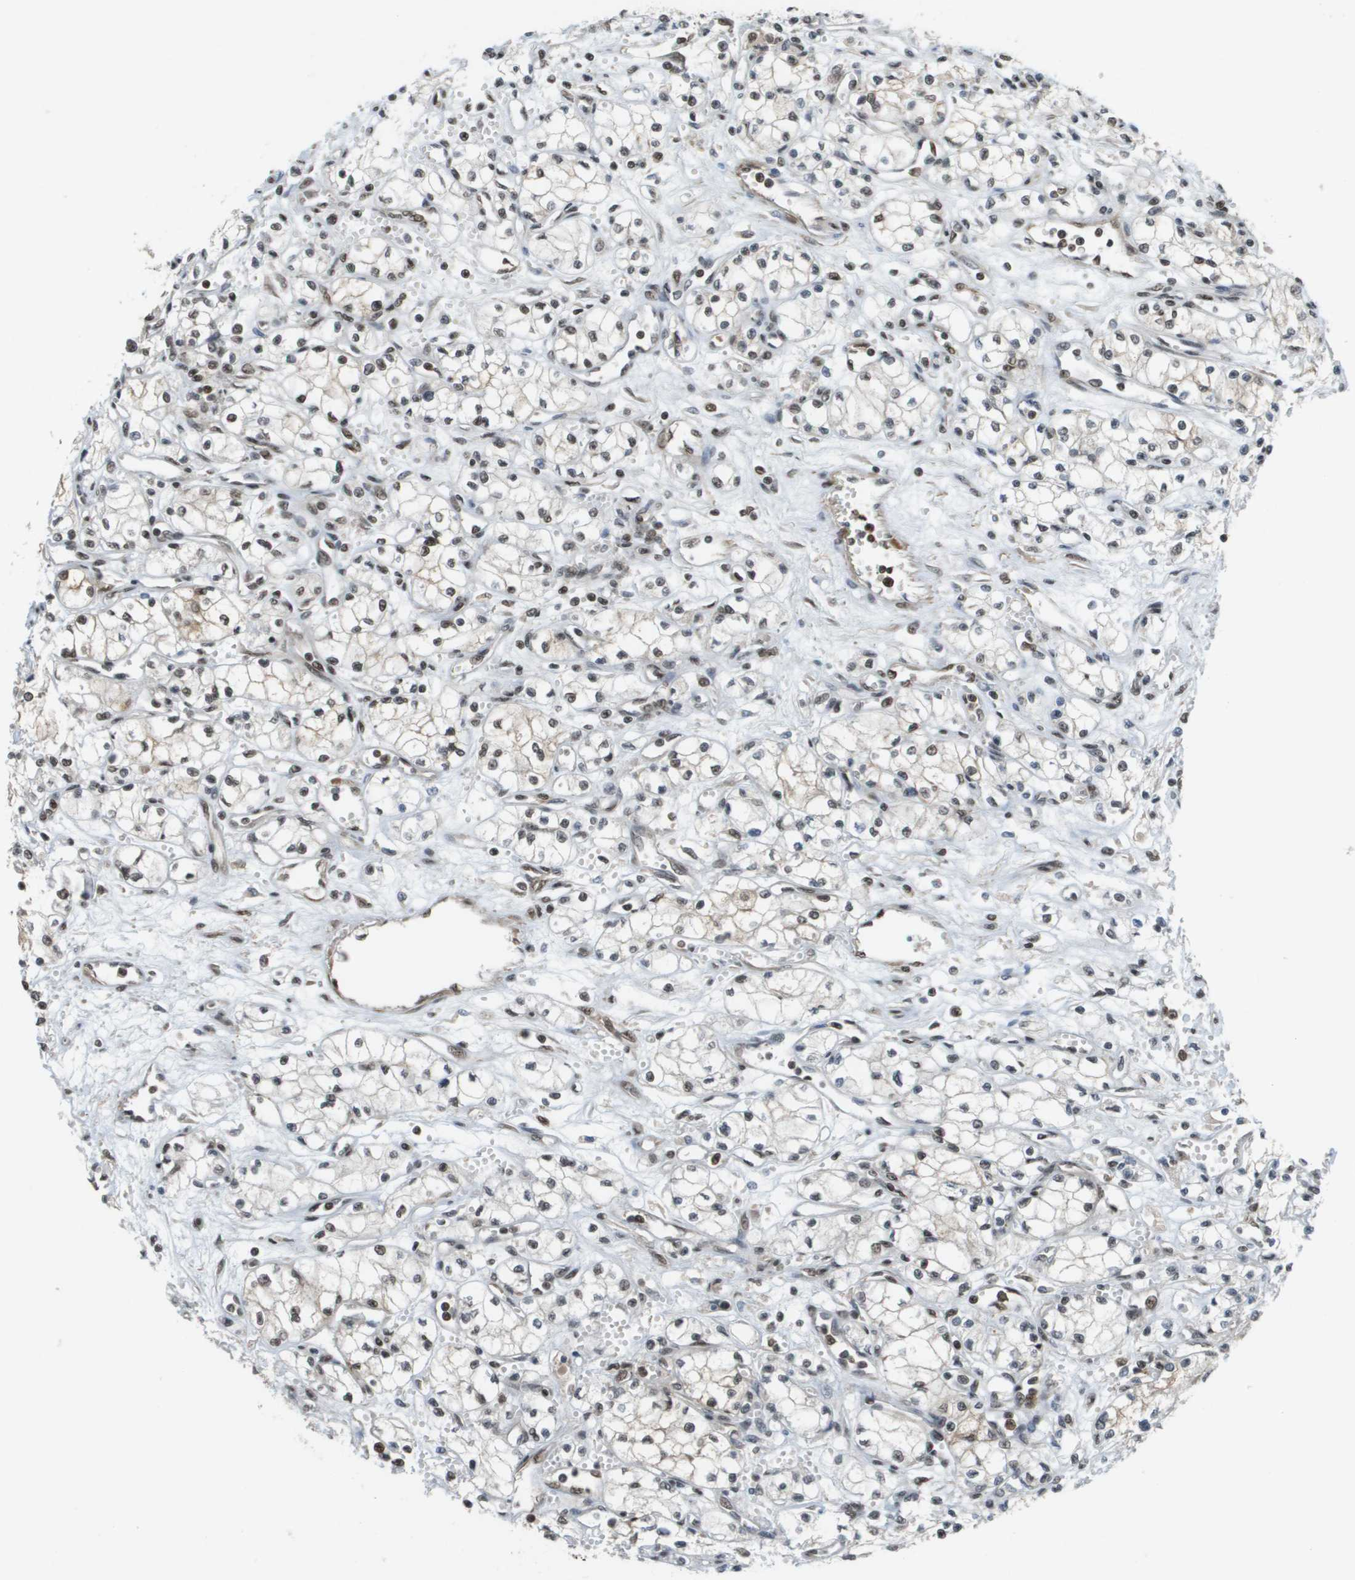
{"staining": {"intensity": "negative", "quantity": "none", "location": "none"}, "tissue": "renal cancer", "cell_type": "Tumor cells", "image_type": "cancer", "snomed": [{"axis": "morphology", "description": "Normal tissue, NOS"}, {"axis": "morphology", "description": "Adenocarcinoma, NOS"}, {"axis": "topography", "description": "Kidney"}], "caption": "A photomicrograph of renal adenocarcinoma stained for a protein reveals no brown staining in tumor cells.", "gene": "PRCC", "patient": {"sex": "male", "age": 59}}